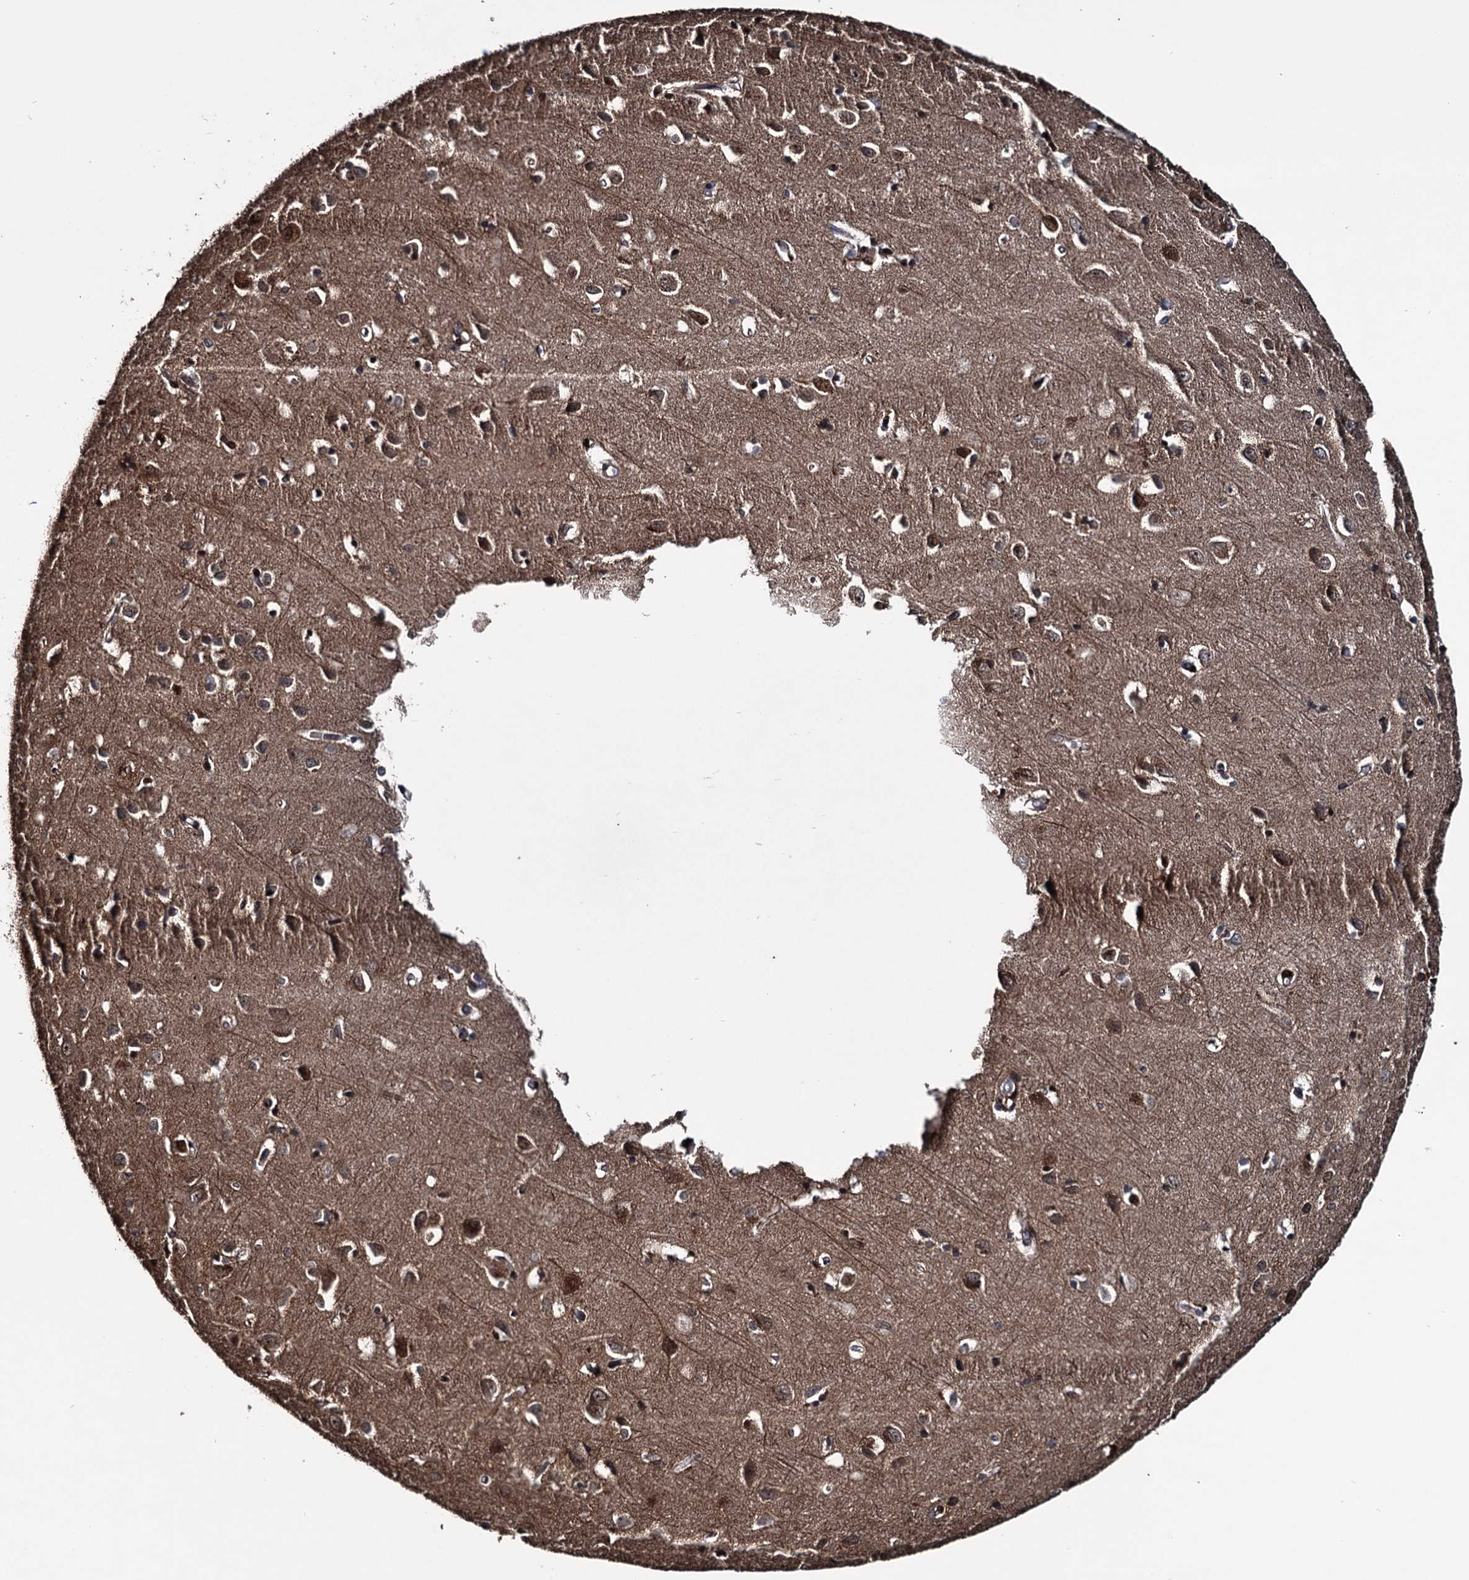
{"staining": {"intensity": "negative", "quantity": "none", "location": "none"}, "tissue": "cerebral cortex", "cell_type": "Endothelial cells", "image_type": "normal", "snomed": [{"axis": "morphology", "description": "Normal tissue, NOS"}, {"axis": "topography", "description": "Cerebral cortex"}], "caption": "This is an immunohistochemistry (IHC) image of benign human cerebral cortex. There is no staining in endothelial cells.", "gene": "EYA4", "patient": {"sex": "female", "age": 64}}